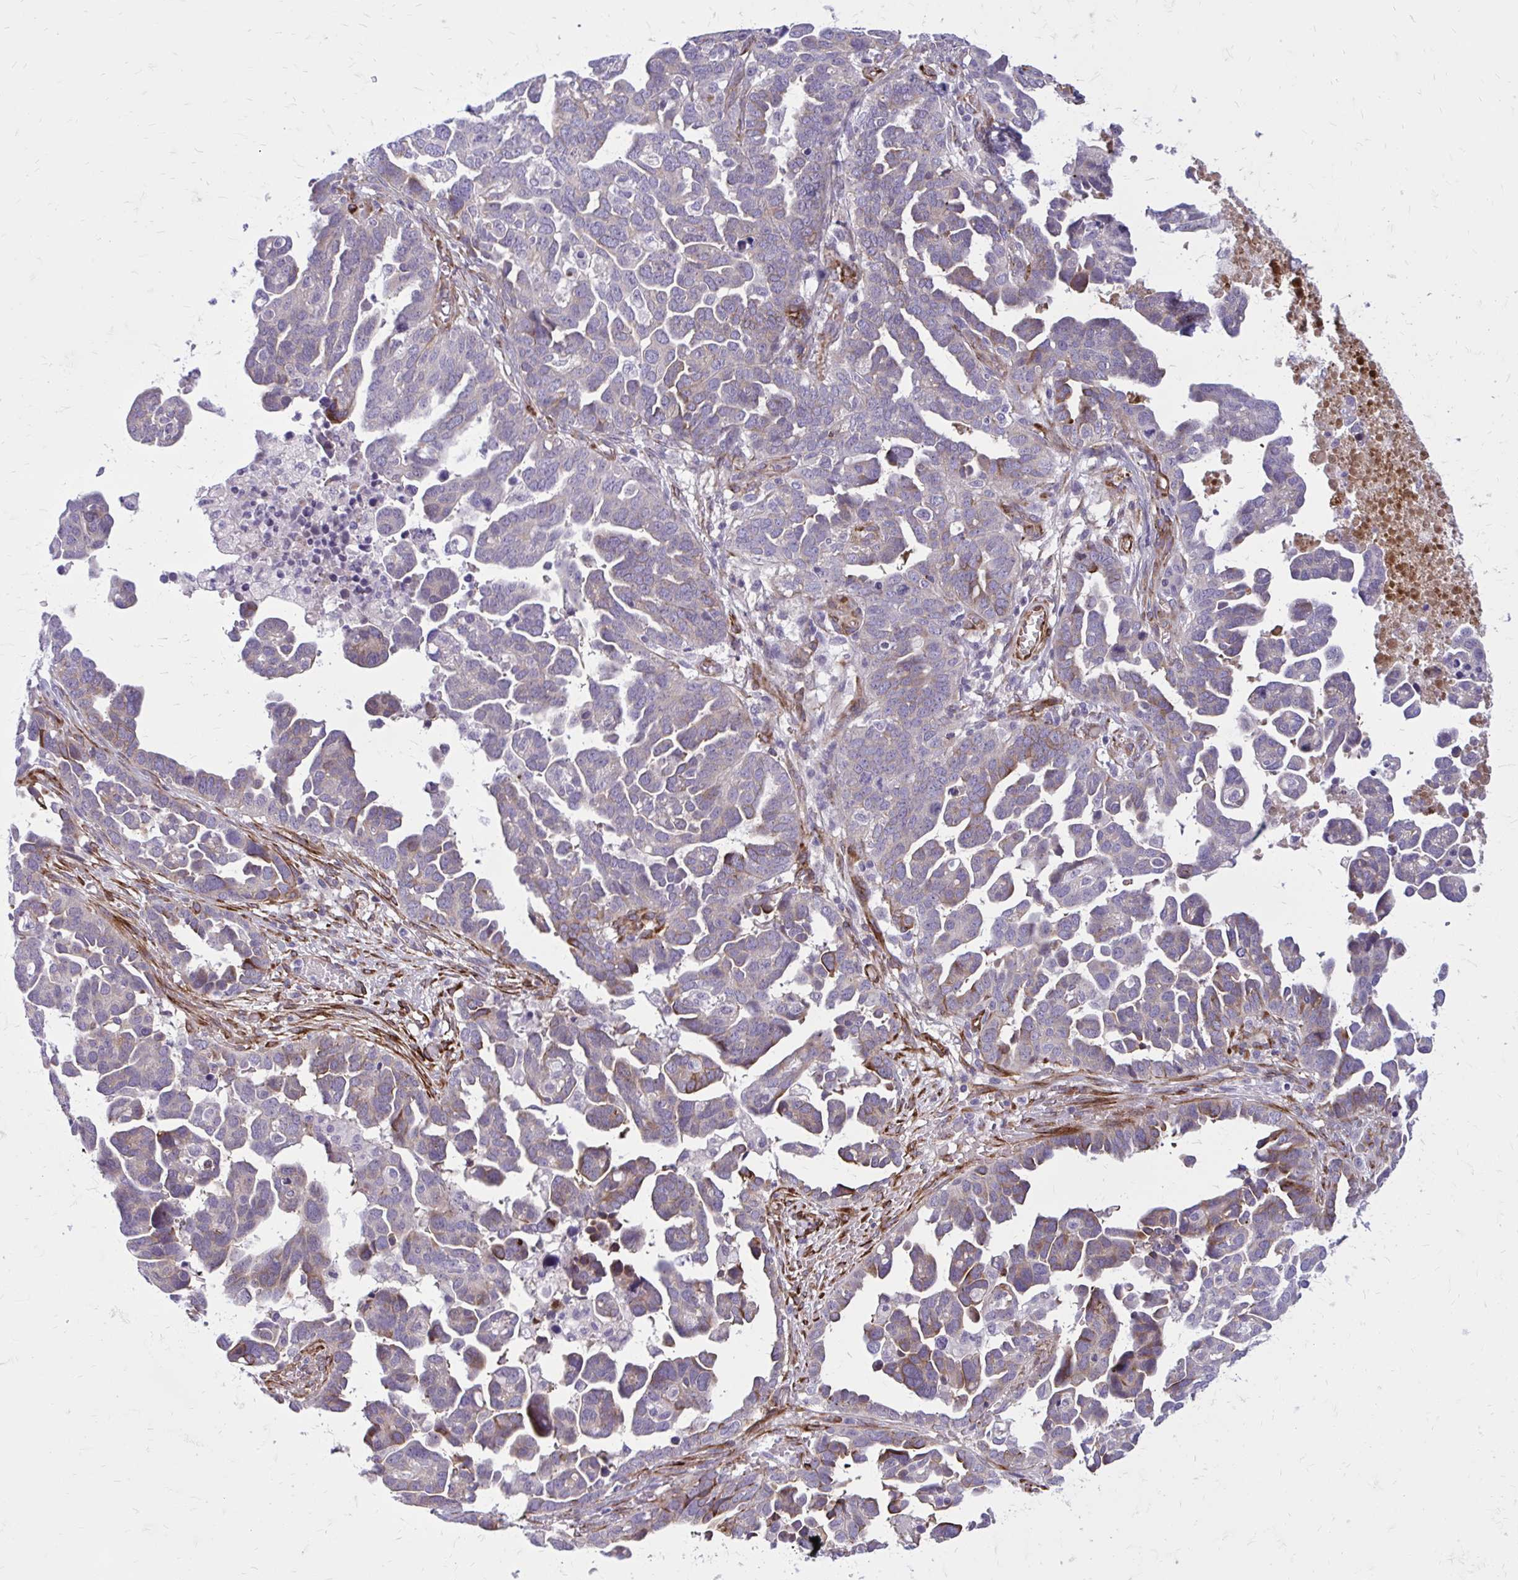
{"staining": {"intensity": "weak", "quantity": "<25%", "location": "cytoplasmic/membranous"}, "tissue": "ovarian cancer", "cell_type": "Tumor cells", "image_type": "cancer", "snomed": [{"axis": "morphology", "description": "Cystadenocarcinoma, serous, NOS"}, {"axis": "topography", "description": "Ovary"}], "caption": "Immunohistochemistry histopathology image of ovarian cancer stained for a protein (brown), which exhibits no positivity in tumor cells.", "gene": "BEND5", "patient": {"sex": "female", "age": 54}}